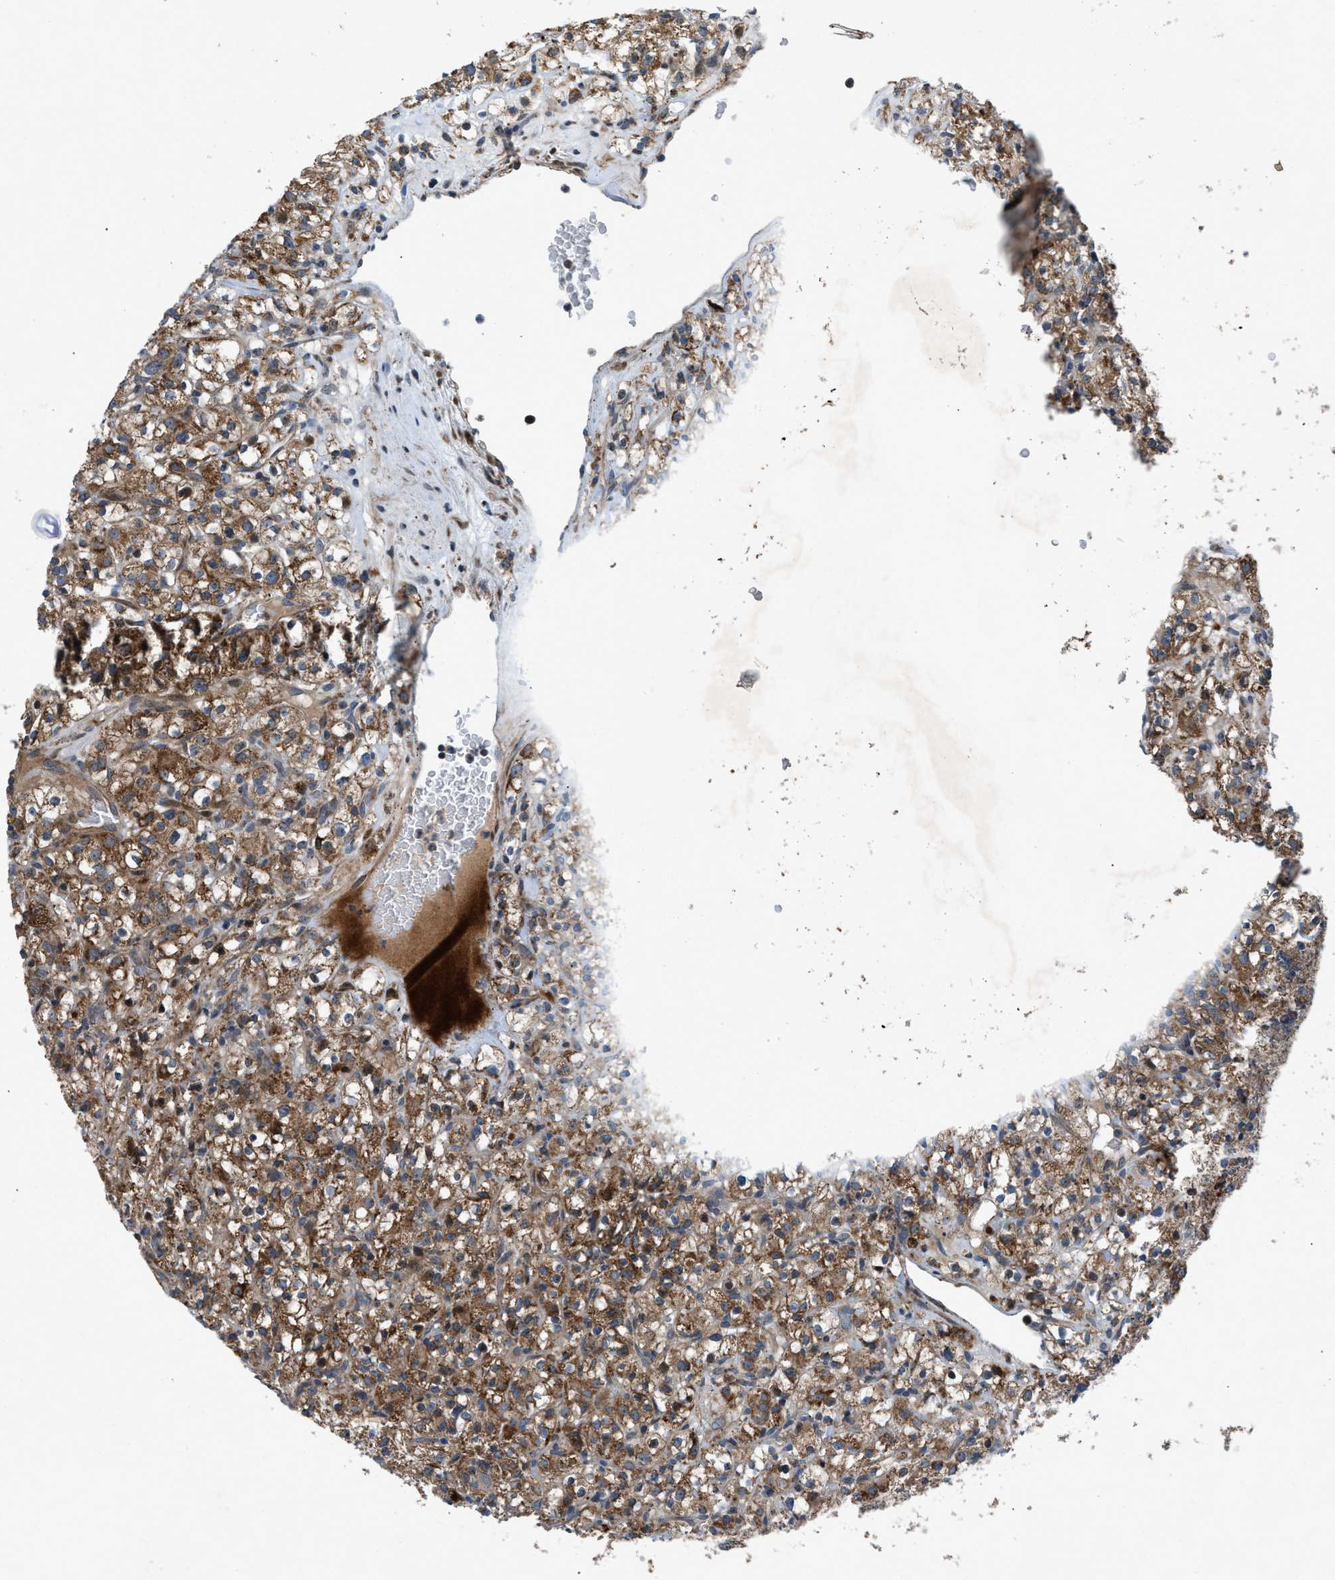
{"staining": {"intensity": "moderate", "quantity": ">75%", "location": "cytoplasmic/membranous"}, "tissue": "renal cancer", "cell_type": "Tumor cells", "image_type": "cancer", "snomed": [{"axis": "morphology", "description": "Normal tissue, NOS"}, {"axis": "morphology", "description": "Adenocarcinoma, NOS"}, {"axis": "topography", "description": "Kidney"}], "caption": "Protein expression analysis of human renal cancer (adenocarcinoma) reveals moderate cytoplasmic/membranous positivity in about >75% of tumor cells.", "gene": "AP3M2", "patient": {"sex": "female", "age": 72}}